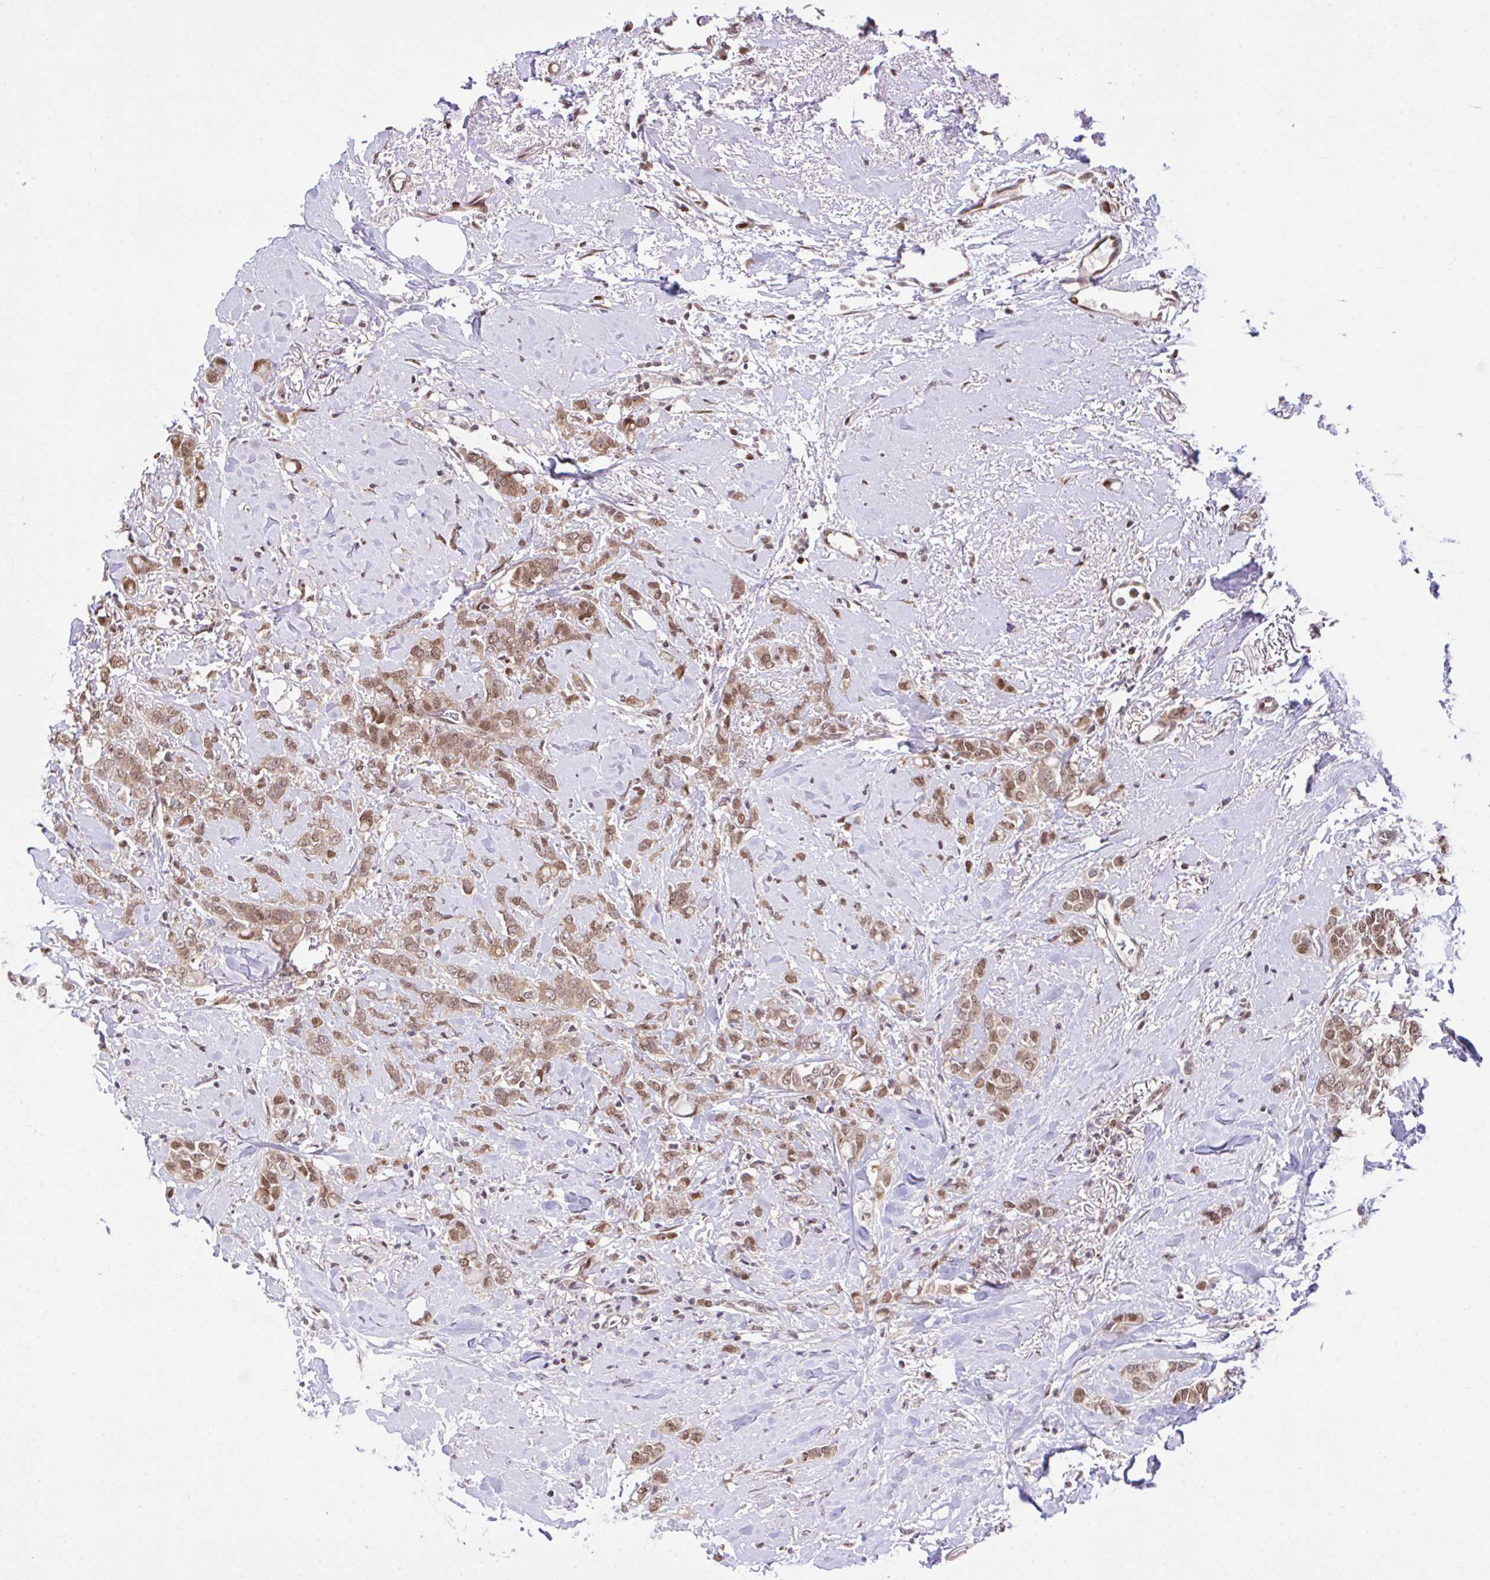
{"staining": {"intensity": "weak", "quantity": ">75%", "location": "cytoplasmic/membranous,nuclear"}, "tissue": "breast cancer", "cell_type": "Tumor cells", "image_type": "cancer", "snomed": [{"axis": "morphology", "description": "Lobular carcinoma"}, {"axis": "topography", "description": "Breast"}], "caption": "This histopathology image exhibits breast lobular carcinoma stained with immunohistochemistry (IHC) to label a protein in brown. The cytoplasmic/membranous and nuclear of tumor cells show weak positivity for the protein. Nuclei are counter-stained blue.", "gene": "GLIS3", "patient": {"sex": "female", "age": 91}}